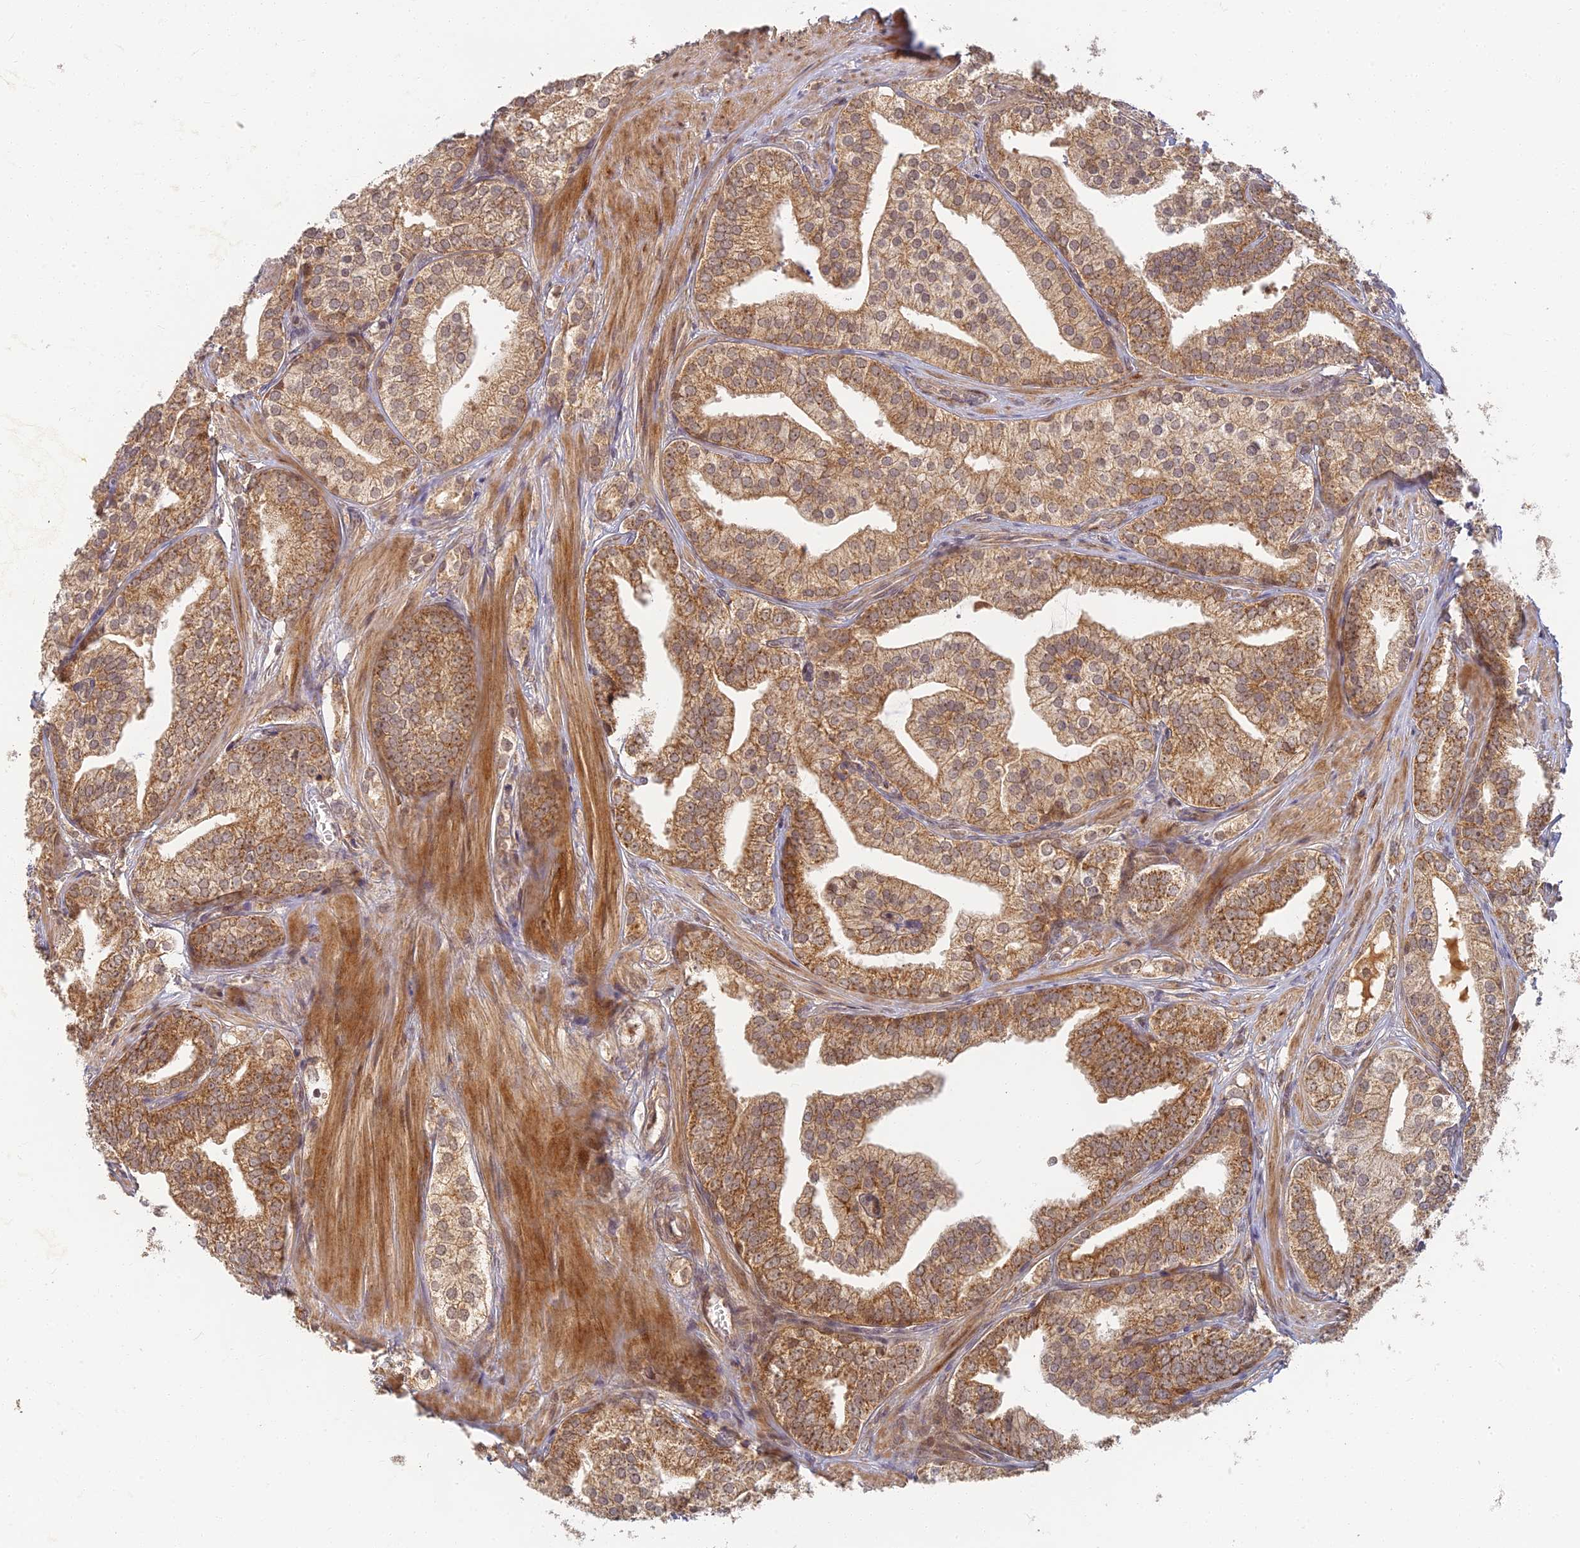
{"staining": {"intensity": "moderate", "quantity": ">75%", "location": "cytoplasmic/membranous"}, "tissue": "prostate cancer", "cell_type": "Tumor cells", "image_type": "cancer", "snomed": [{"axis": "morphology", "description": "Adenocarcinoma, High grade"}, {"axis": "topography", "description": "Prostate"}], "caption": "This is a histology image of IHC staining of prostate cancer, which shows moderate positivity in the cytoplasmic/membranous of tumor cells.", "gene": "RGL3", "patient": {"sex": "male", "age": 50}}